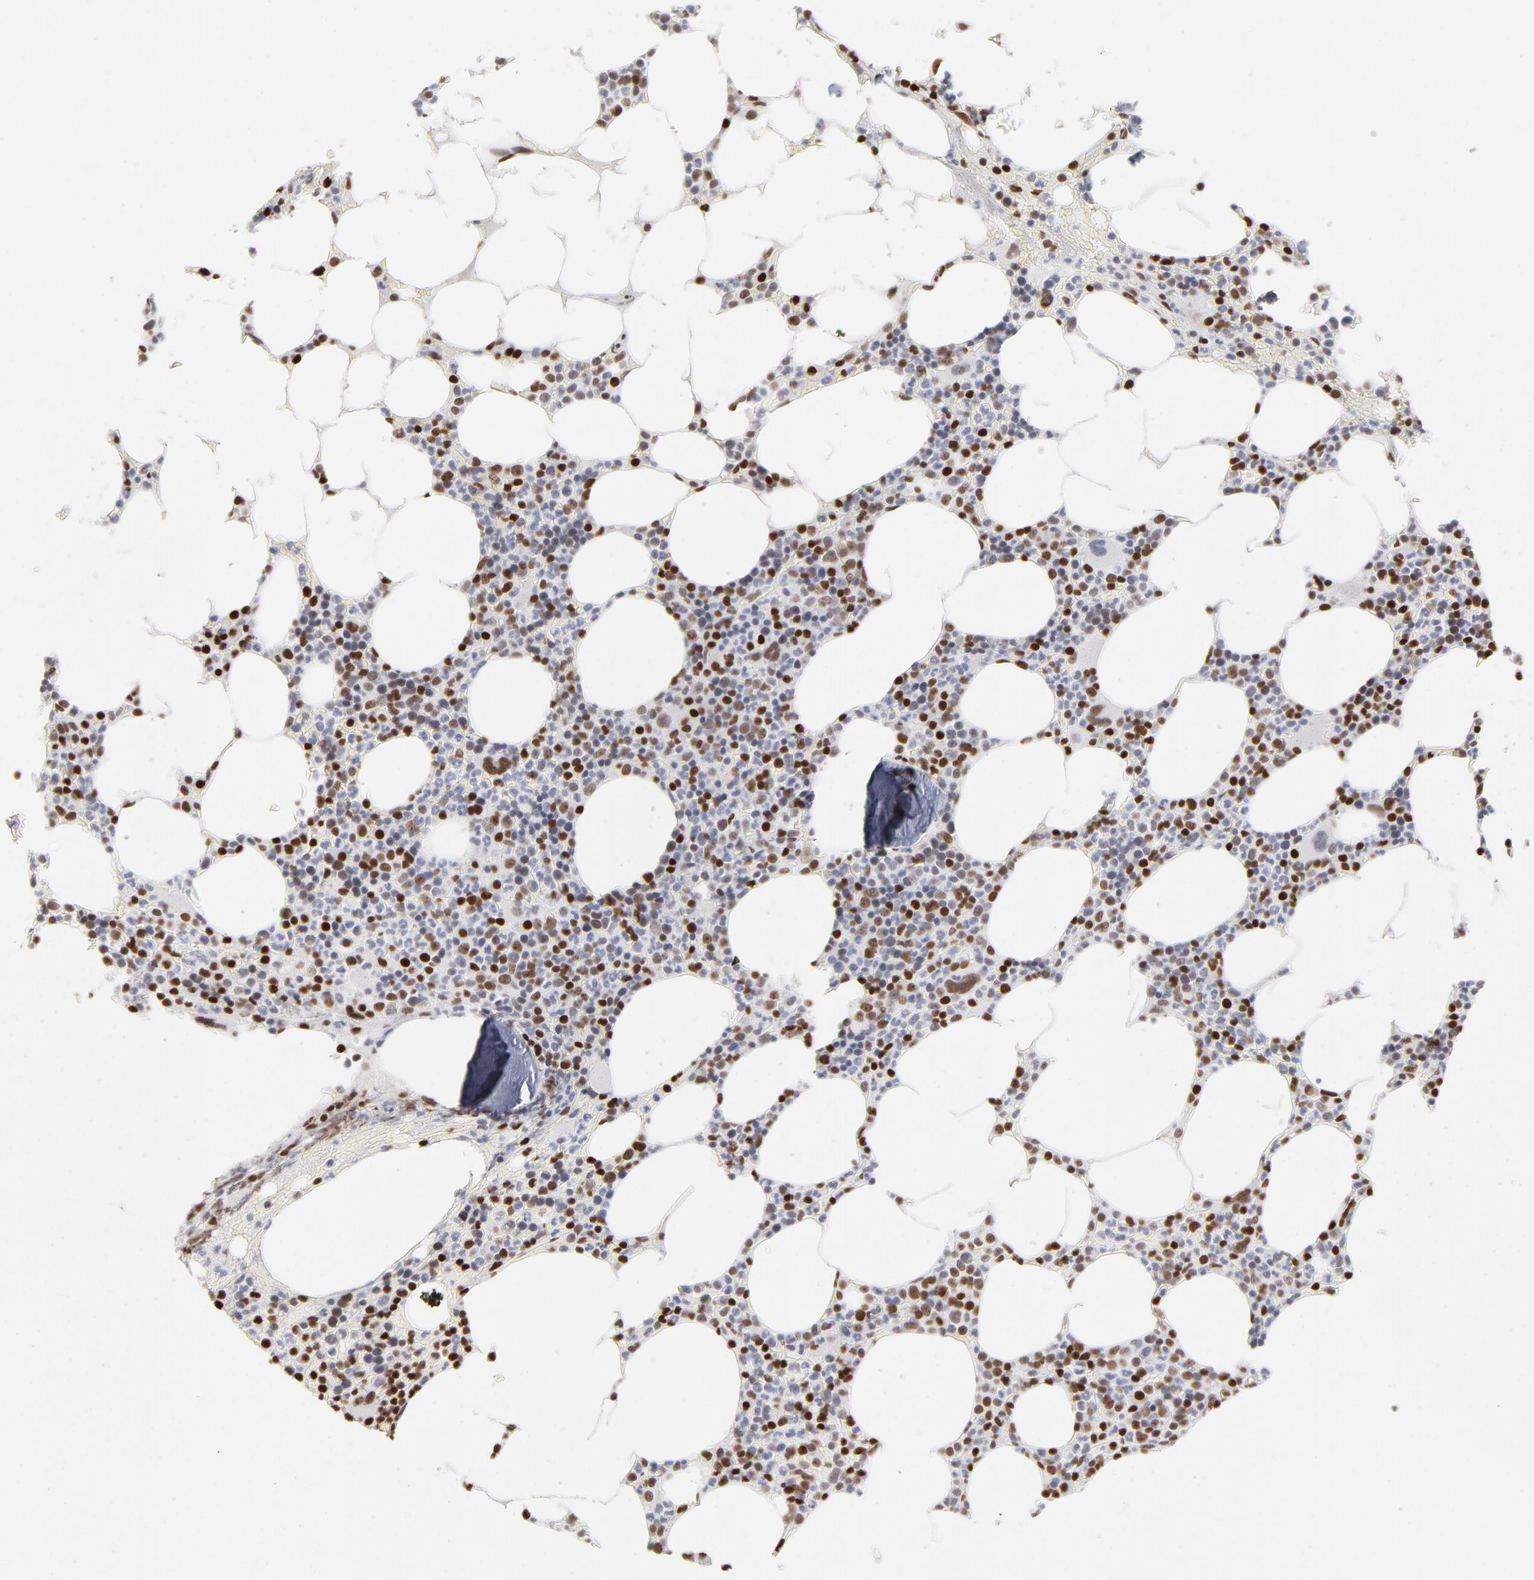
{"staining": {"intensity": "strong", "quantity": "25%-75%", "location": "nuclear"}, "tissue": "bone marrow", "cell_type": "Hematopoietic cells", "image_type": "normal", "snomed": [{"axis": "morphology", "description": "Normal tissue, NOS"}, {"axis": "topography", "description": "Bone marrow"}], "caption": "A high-resolution histopathology image shows IHC staining of normal bone marrow, which displays strong nuclear positivity in approximately 25%-75% of hematopoietic cells.", "gene": "PARP1", "patient": {"sex": "female", "age": 66}}